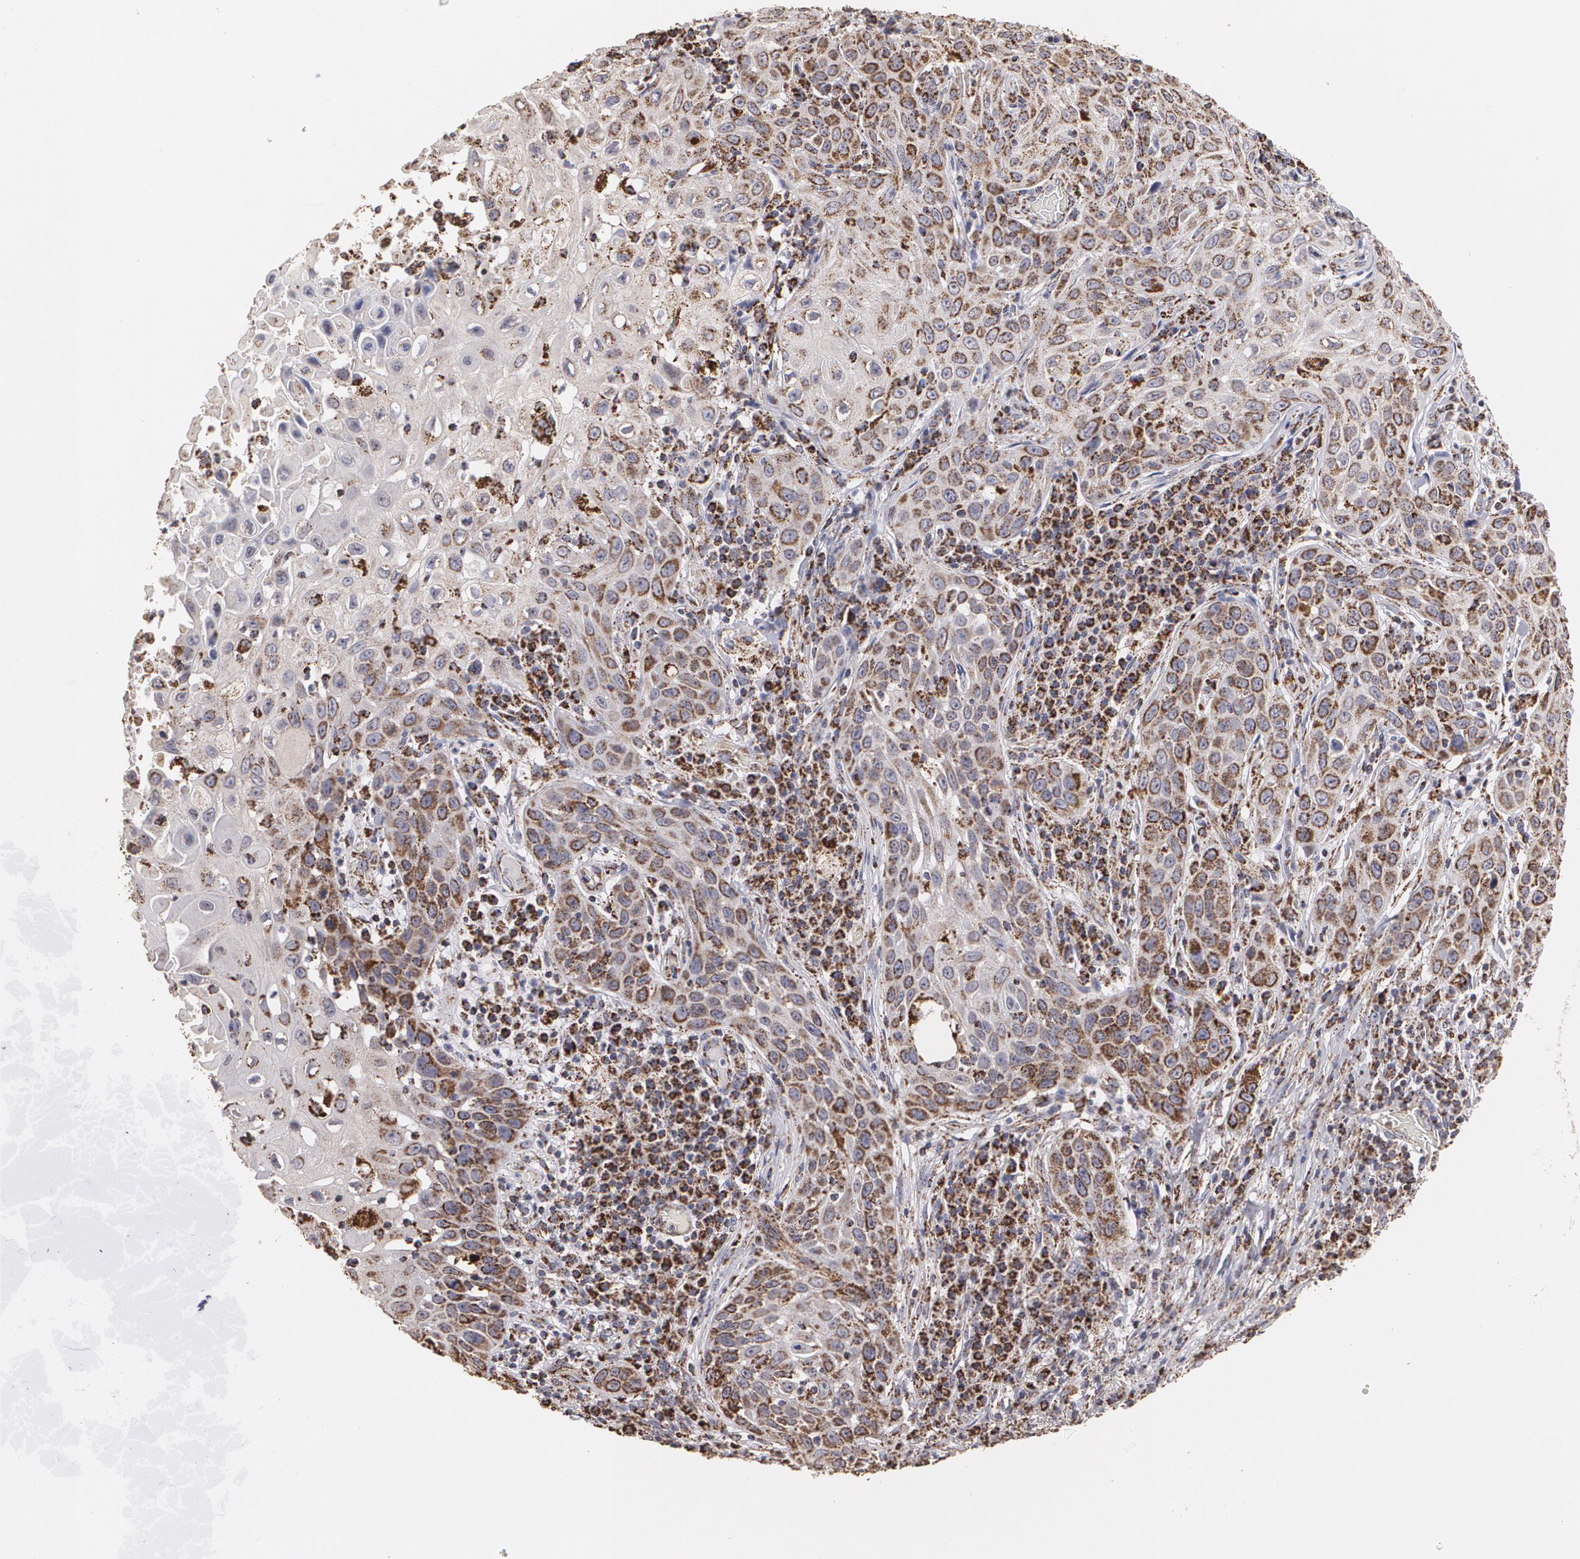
{"staining": {"intensity": "moderate", "quantity": ">75%", "location": "cytoplasmic/membranous"}, "tissue": "skin cancer", "cell_type": "Tumor cells", "image_type": "cancer", "snomed": [{"axis": "morphology", "description": "Squamous cell carcinoma, NOS"}, {"axis": "topography", "description": "Skin"}], "caption": "The immunohistochemical stain labels moderate cytoplasmic/membranous expression in tumor cells of squamous cell carcinoma (skin) tissue.", "gene": "HSPD1", "patient": {"sex": "male", "age": 84}}